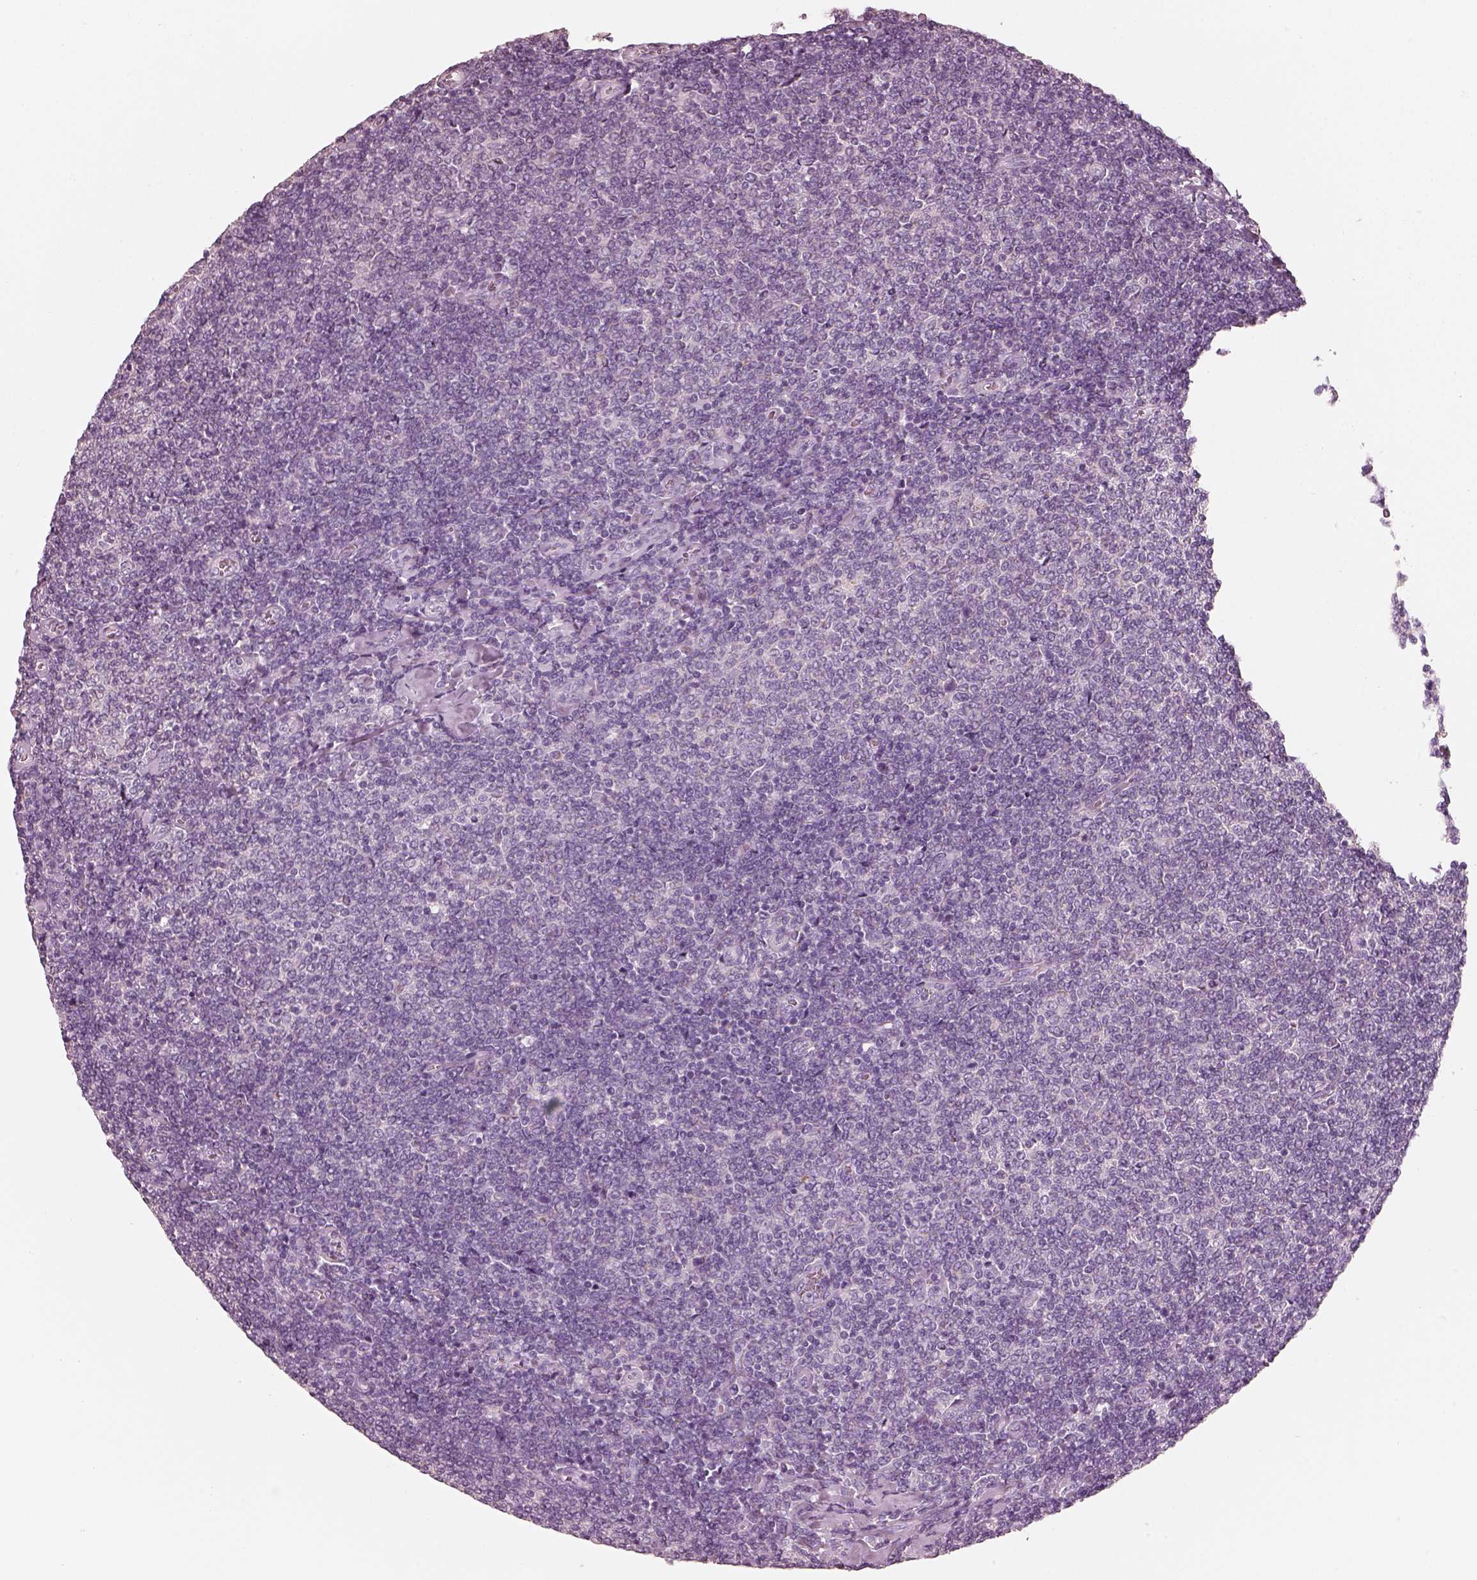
{"staining": {"intensity": "negative", "quantity": "none", "location": "none"}, "tissue": "lymphoma", "cell_type": "Tumor cells", "image_type": "cancer", "snomed": [{"axis": "morphology", "description": "Malignant lymphoma, non-Hodgkin's type, Low grade"}, {"axis": "topography", "description": "Lymph node"}], "caption": "Histopathology image shows no significant protein expression in tumor cells of lymphoma.", "gene": "R3HDML", "patient": {"sex": "male", "age": 52}}